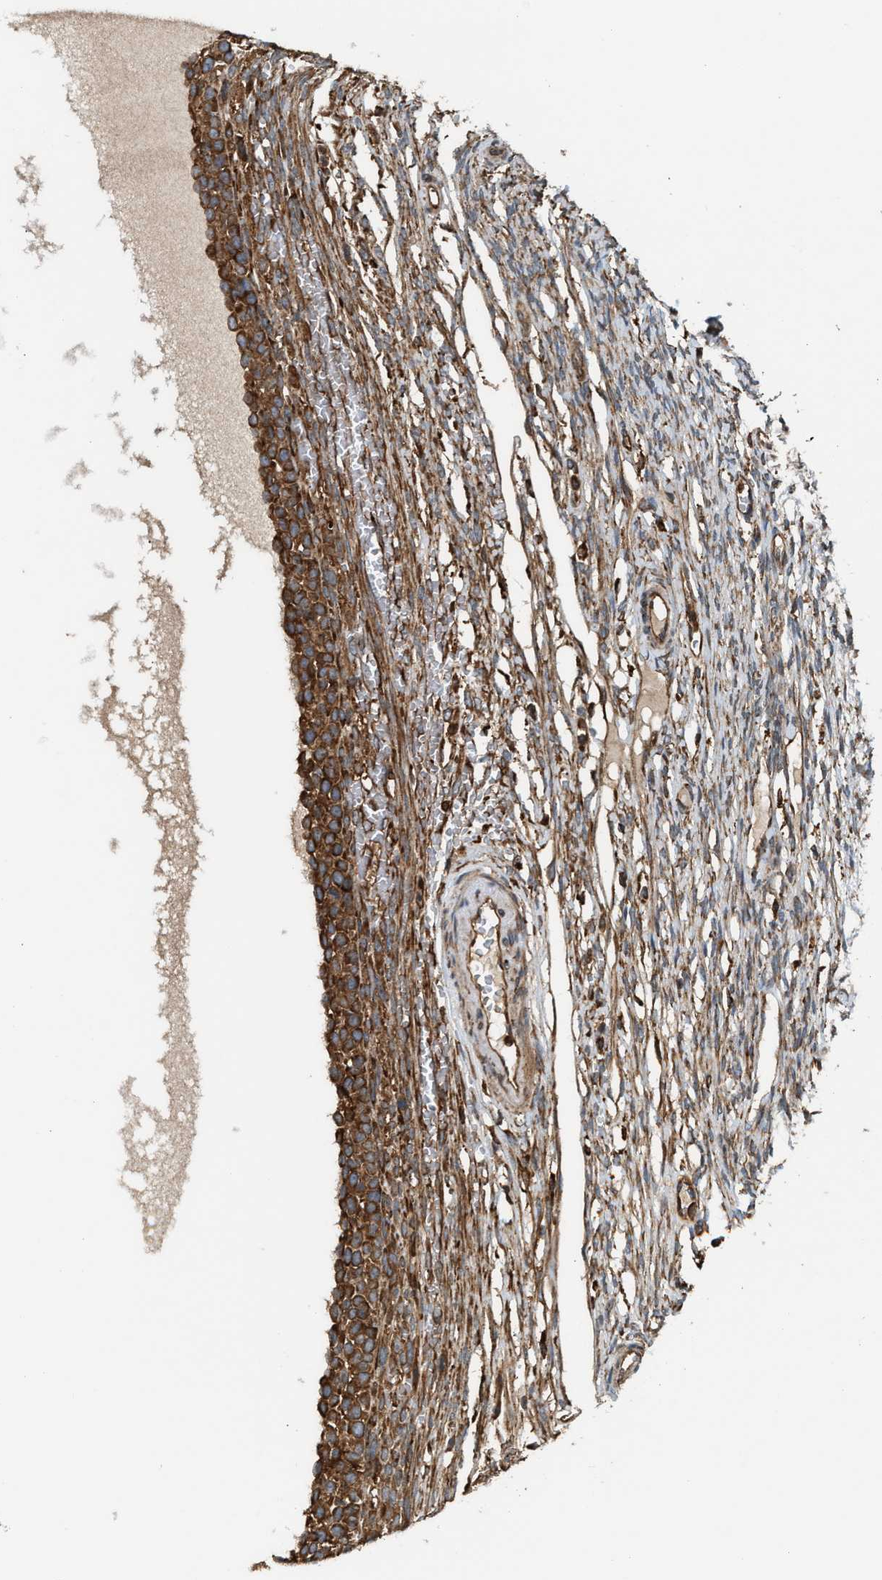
{"staining": {"intensity": "strong", "quantity": ">75%", "location": "cytoplasmic/membranous"}, "tissue": "ovary", "cell_type": "Follicle cells", "image_type": "normal", "snomed": [{"axis": "morphology", "description": "Normal tissue, NOS"}, {"axis": "topography", "description": "Ovary"}], "caption": "Ovary stained with DAB immunohistochemistry reveals high levels of strong cytoplasmic/membranous staining in approximately >75% of follicle cells.", "gene": "BAIAP2L1", "patient": {"sex": "female", "age": 33}}